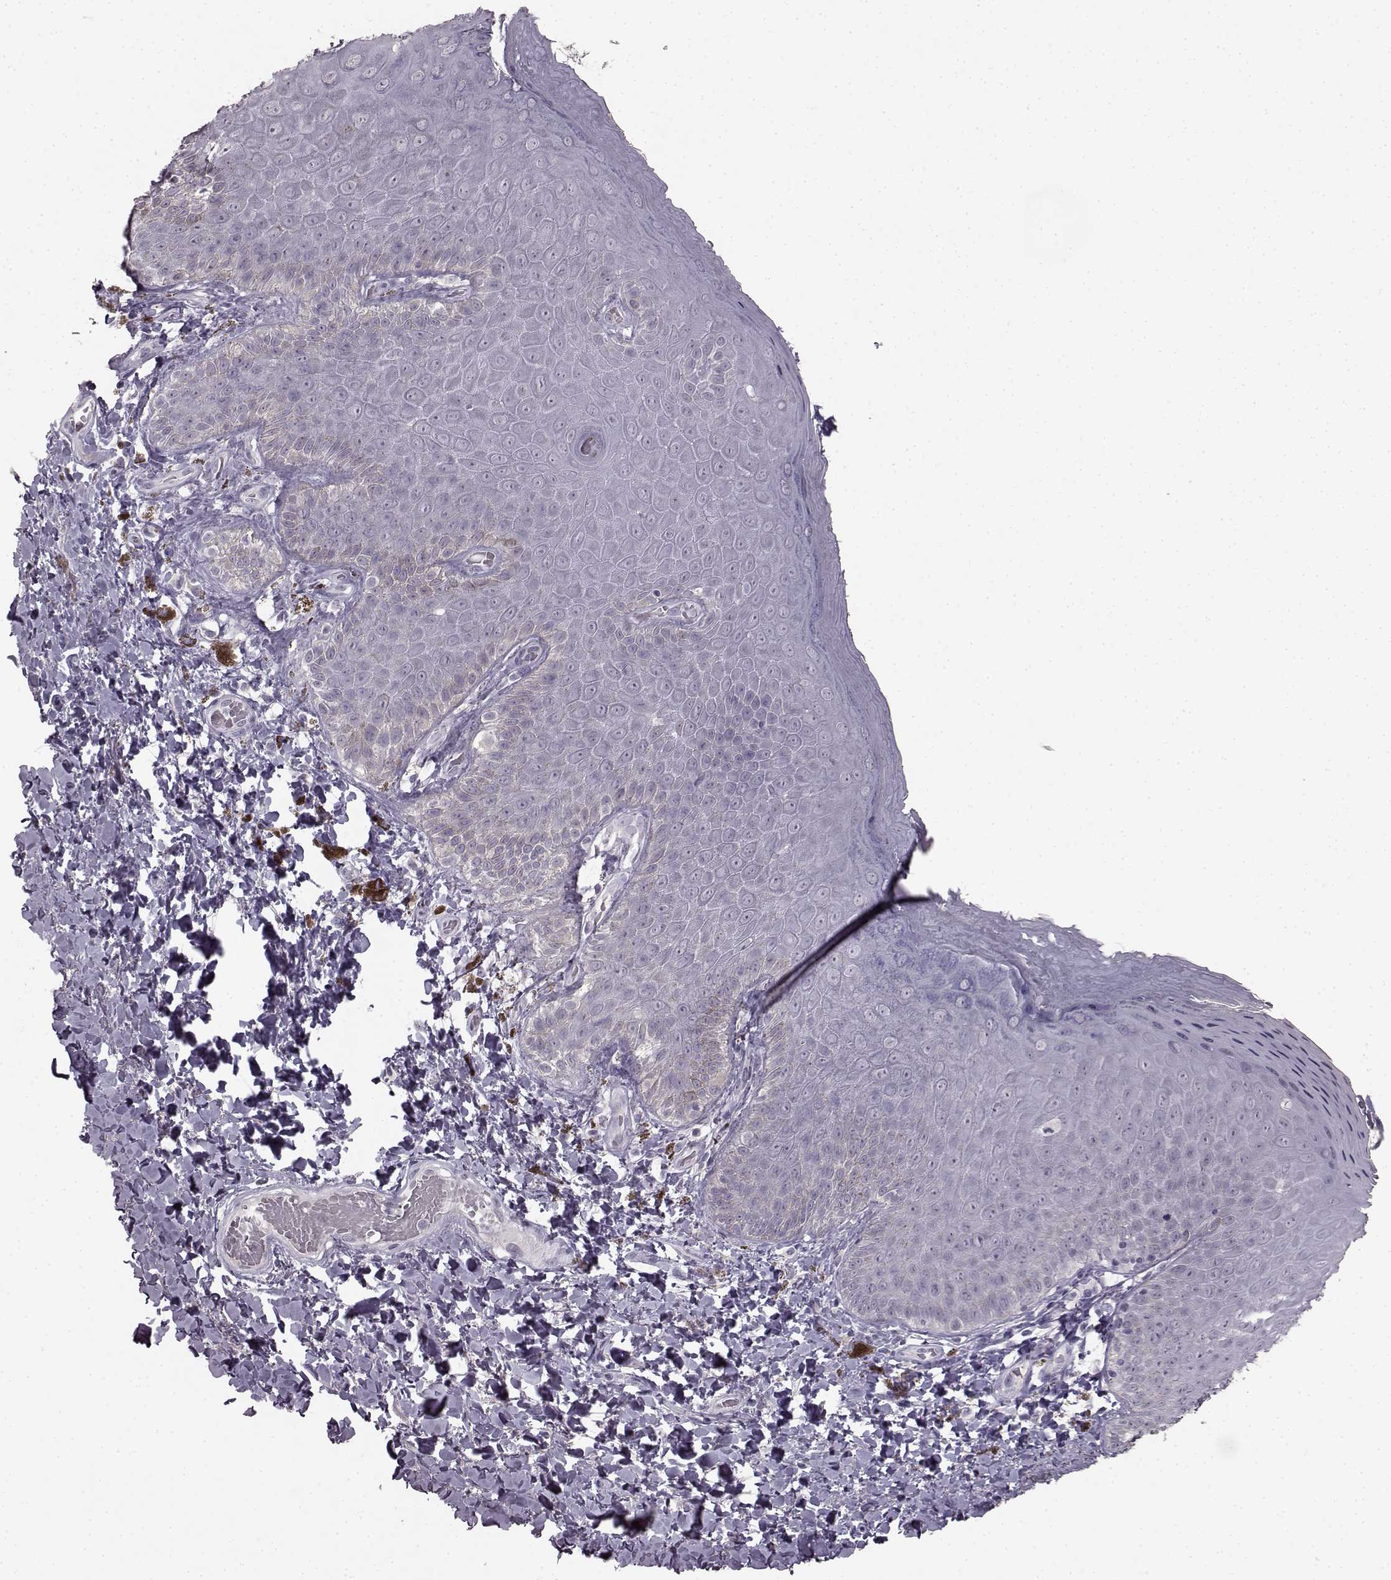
{"staining": {"intensity": "negative", "quantity": "none", "location": "none"}, "tissue": "skin", "cell_type": "Epidermal cells", "image_type": "normal", "snomed": [{"axis": "morphology", "description": "Normal tissue, NOS"}, {"axis": "topography", "description": "Anal"}], "caption": "Human skin stained for a protein using immunohistochemistry (IHC) reveals no expression in epidermal cells.", "gene": "LHB", "patient": {"sex": "male", "age": 53}}